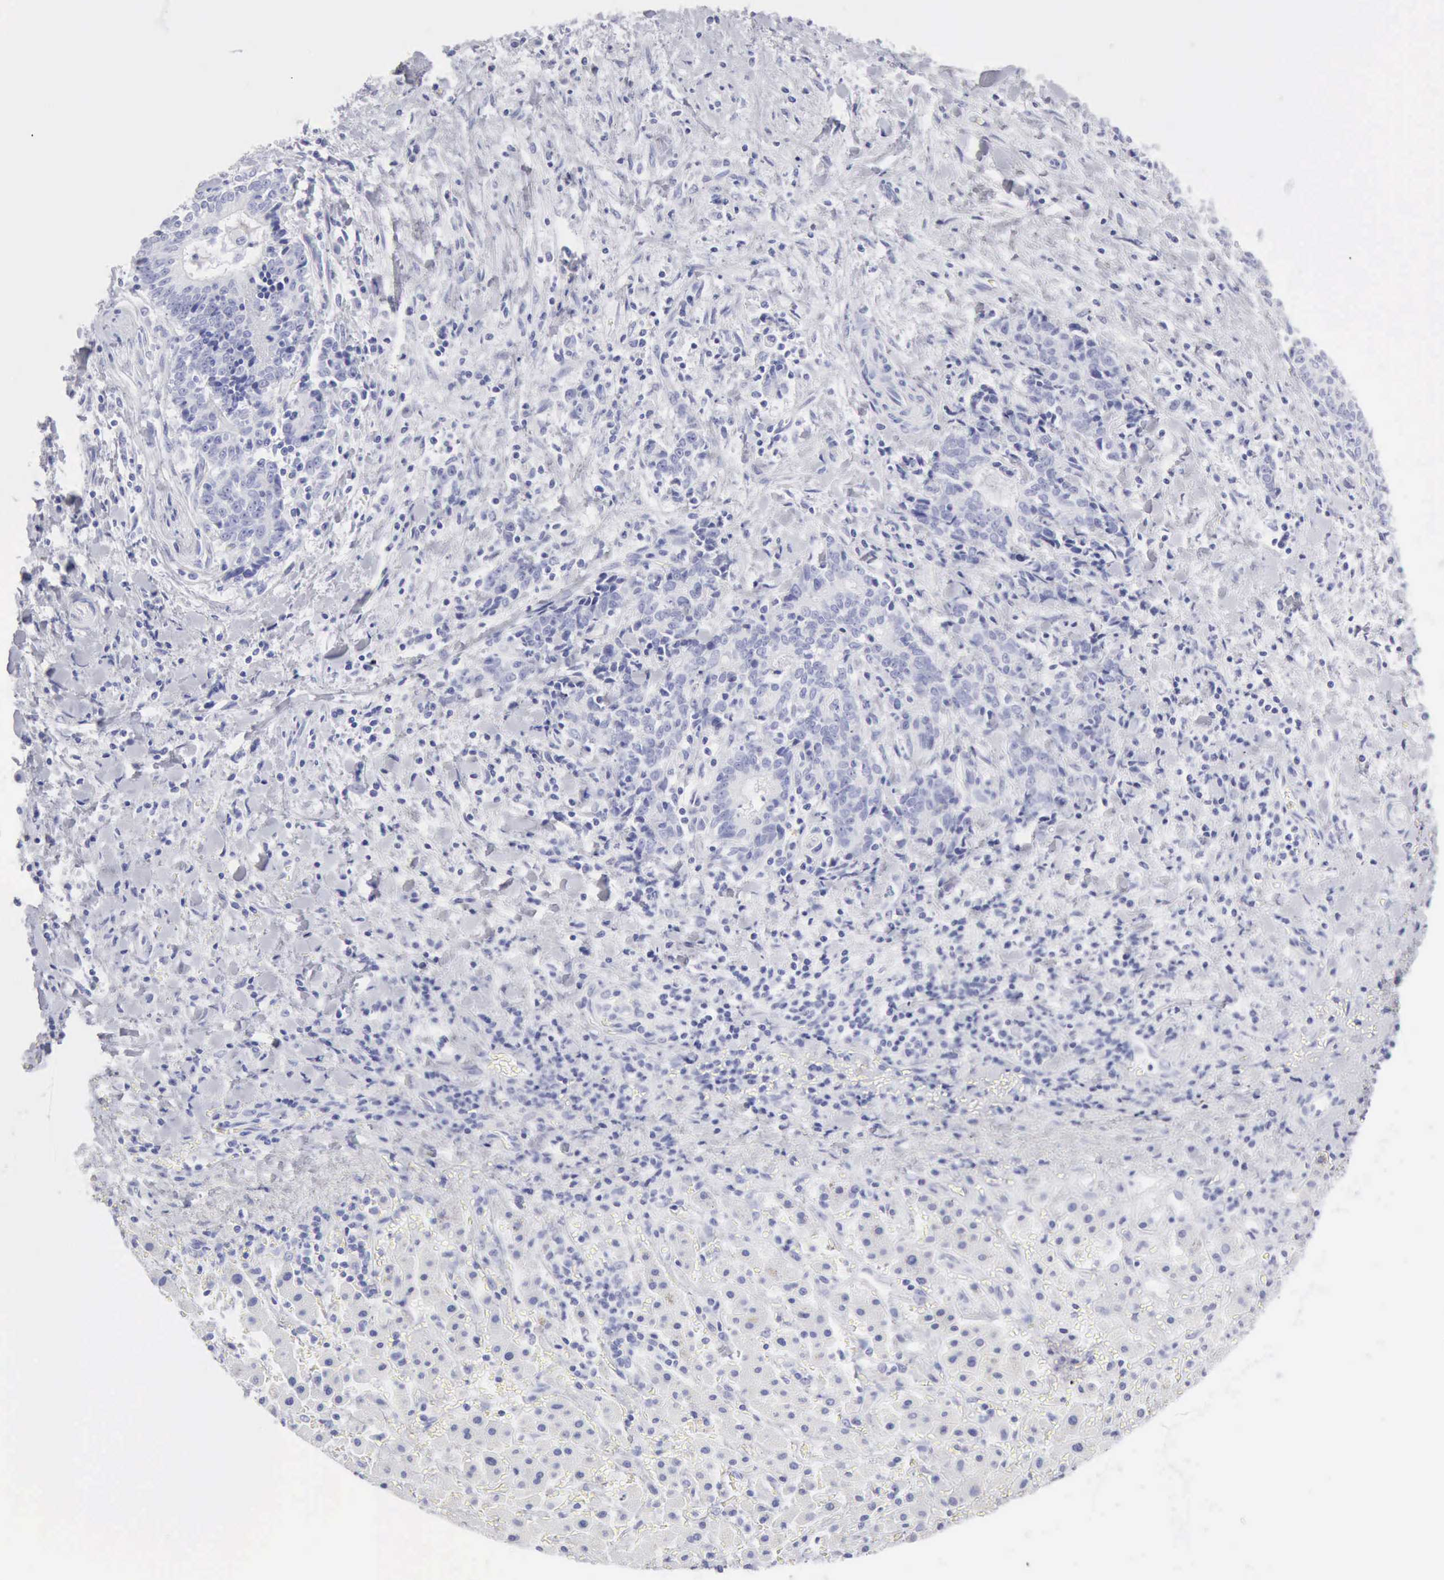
{"staining": {"intensity": "negative", "quantity": "none", "location": "none"}, "tissue": "liver cancer", "cell_type": "Tumor cells", "image_type": "cancer", "snomed": [{"axis": "morphology", "description": "Cholangiocarcinoma"}, {"axis": "topography", "description": "Liver"}], "caption": "IHC image of neoplastic tissue: liver cancer (cholangiocarcinoma) stained with DAB (3,3'-diaminobenzidine) shows no significant protein staining in tumor cells.", "gene": "KRT5", "patient": {"sex": "male", "age": 57}}